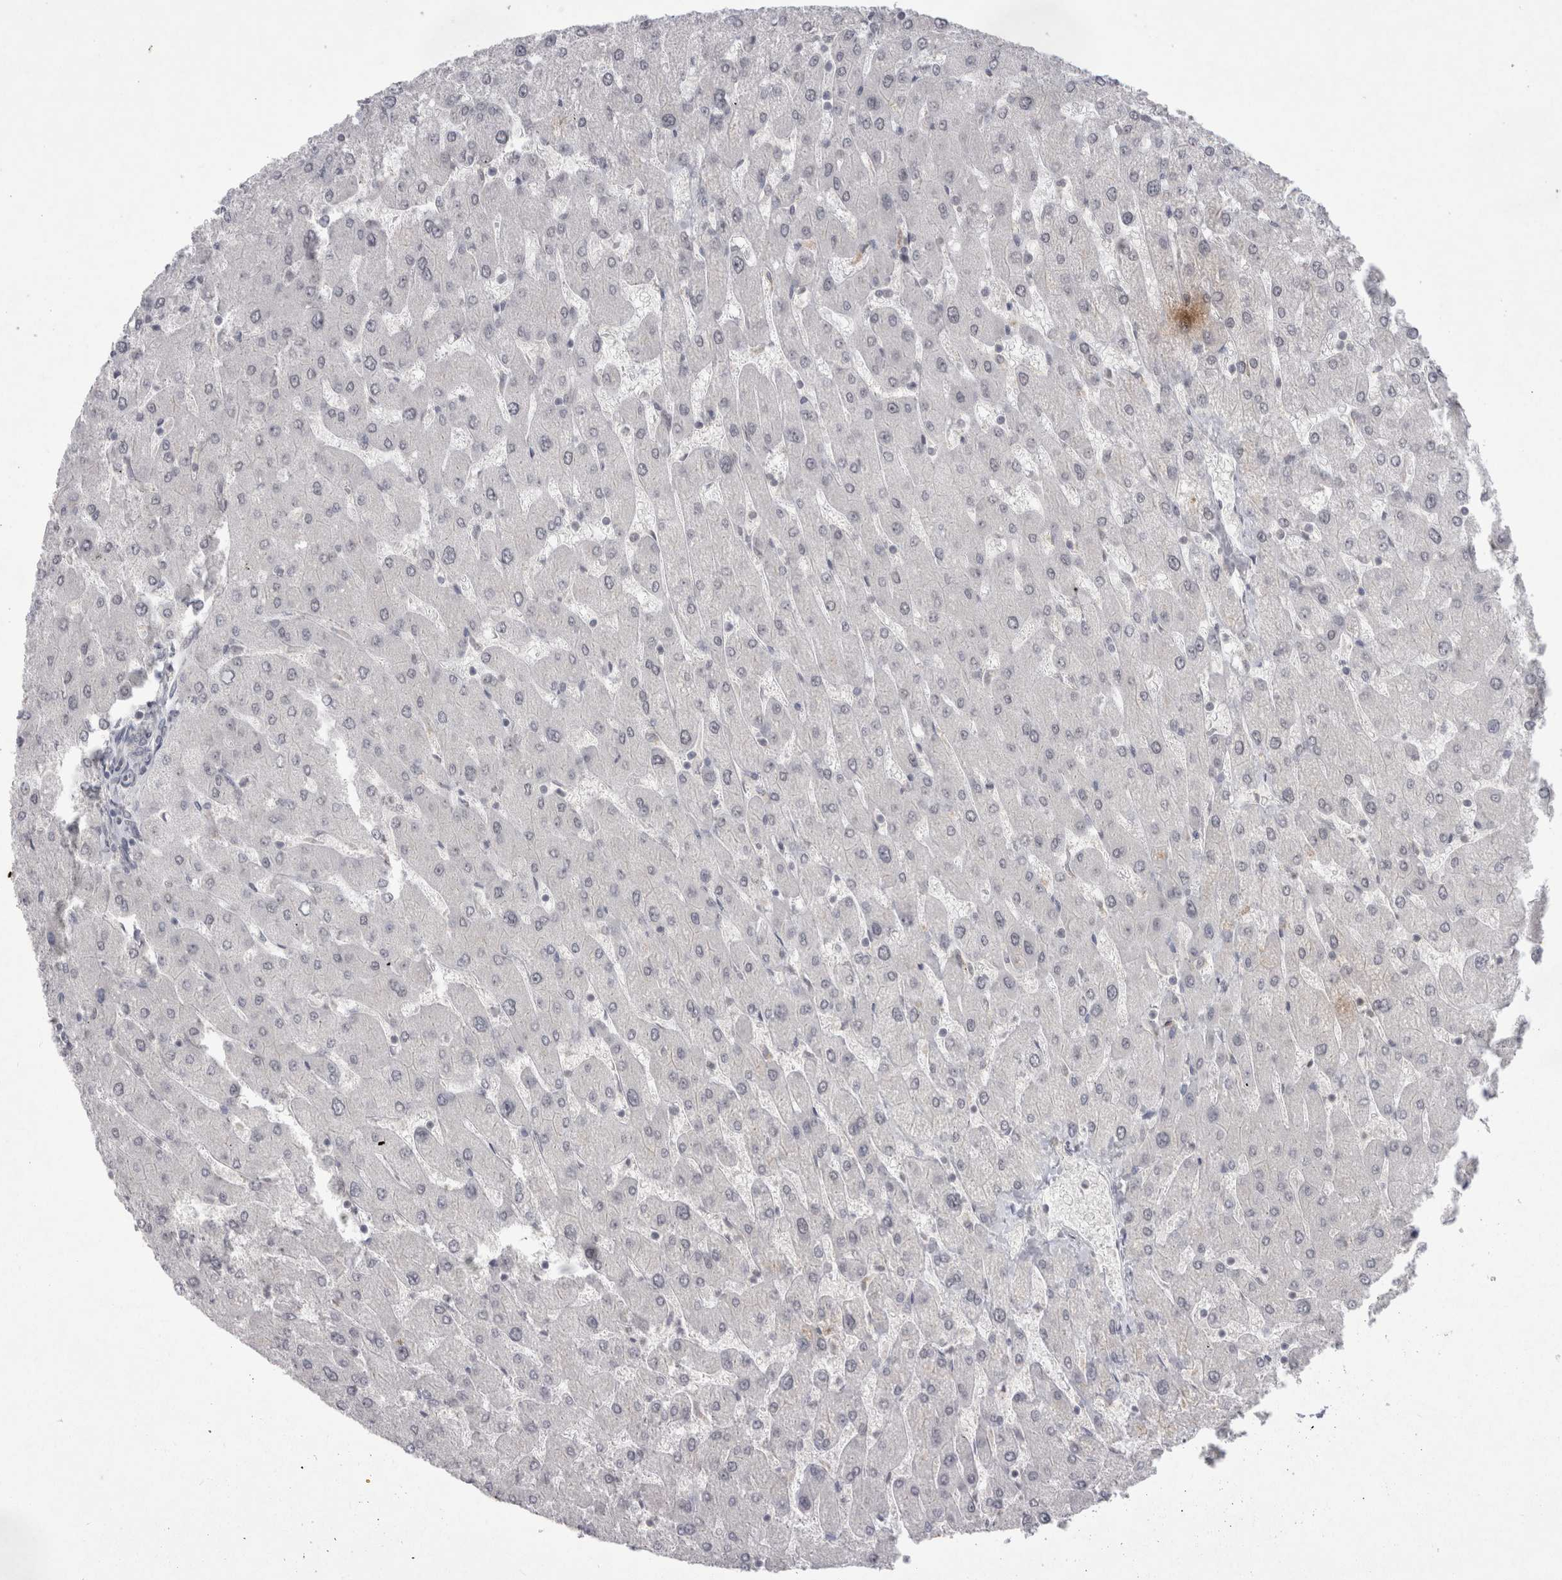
{"staining": {"intensity": "negative", "quantity": "none", "location": "none"}, "tissue": "liver", "cell_type": "Cholangiocytes", "image_type": "normal", "snomed": [{"axis": "morphology", "description": "Normal tissue, NOS"}, {"axis": "topography", "description": "Liver"}], "caption": "High power microscopy micrograph of an IHC micrograph of unremarkable liver, revealing no significant expression in cholangiocytes. Brightfield microscopy of immunohistochemistry stained with DAB (3,3'-diaminobenzidine) (brown) and hematoxylin (blue), captured at high magnification.", "gene": "DDX4", "patient": {"sex": "male", "age": 55}}